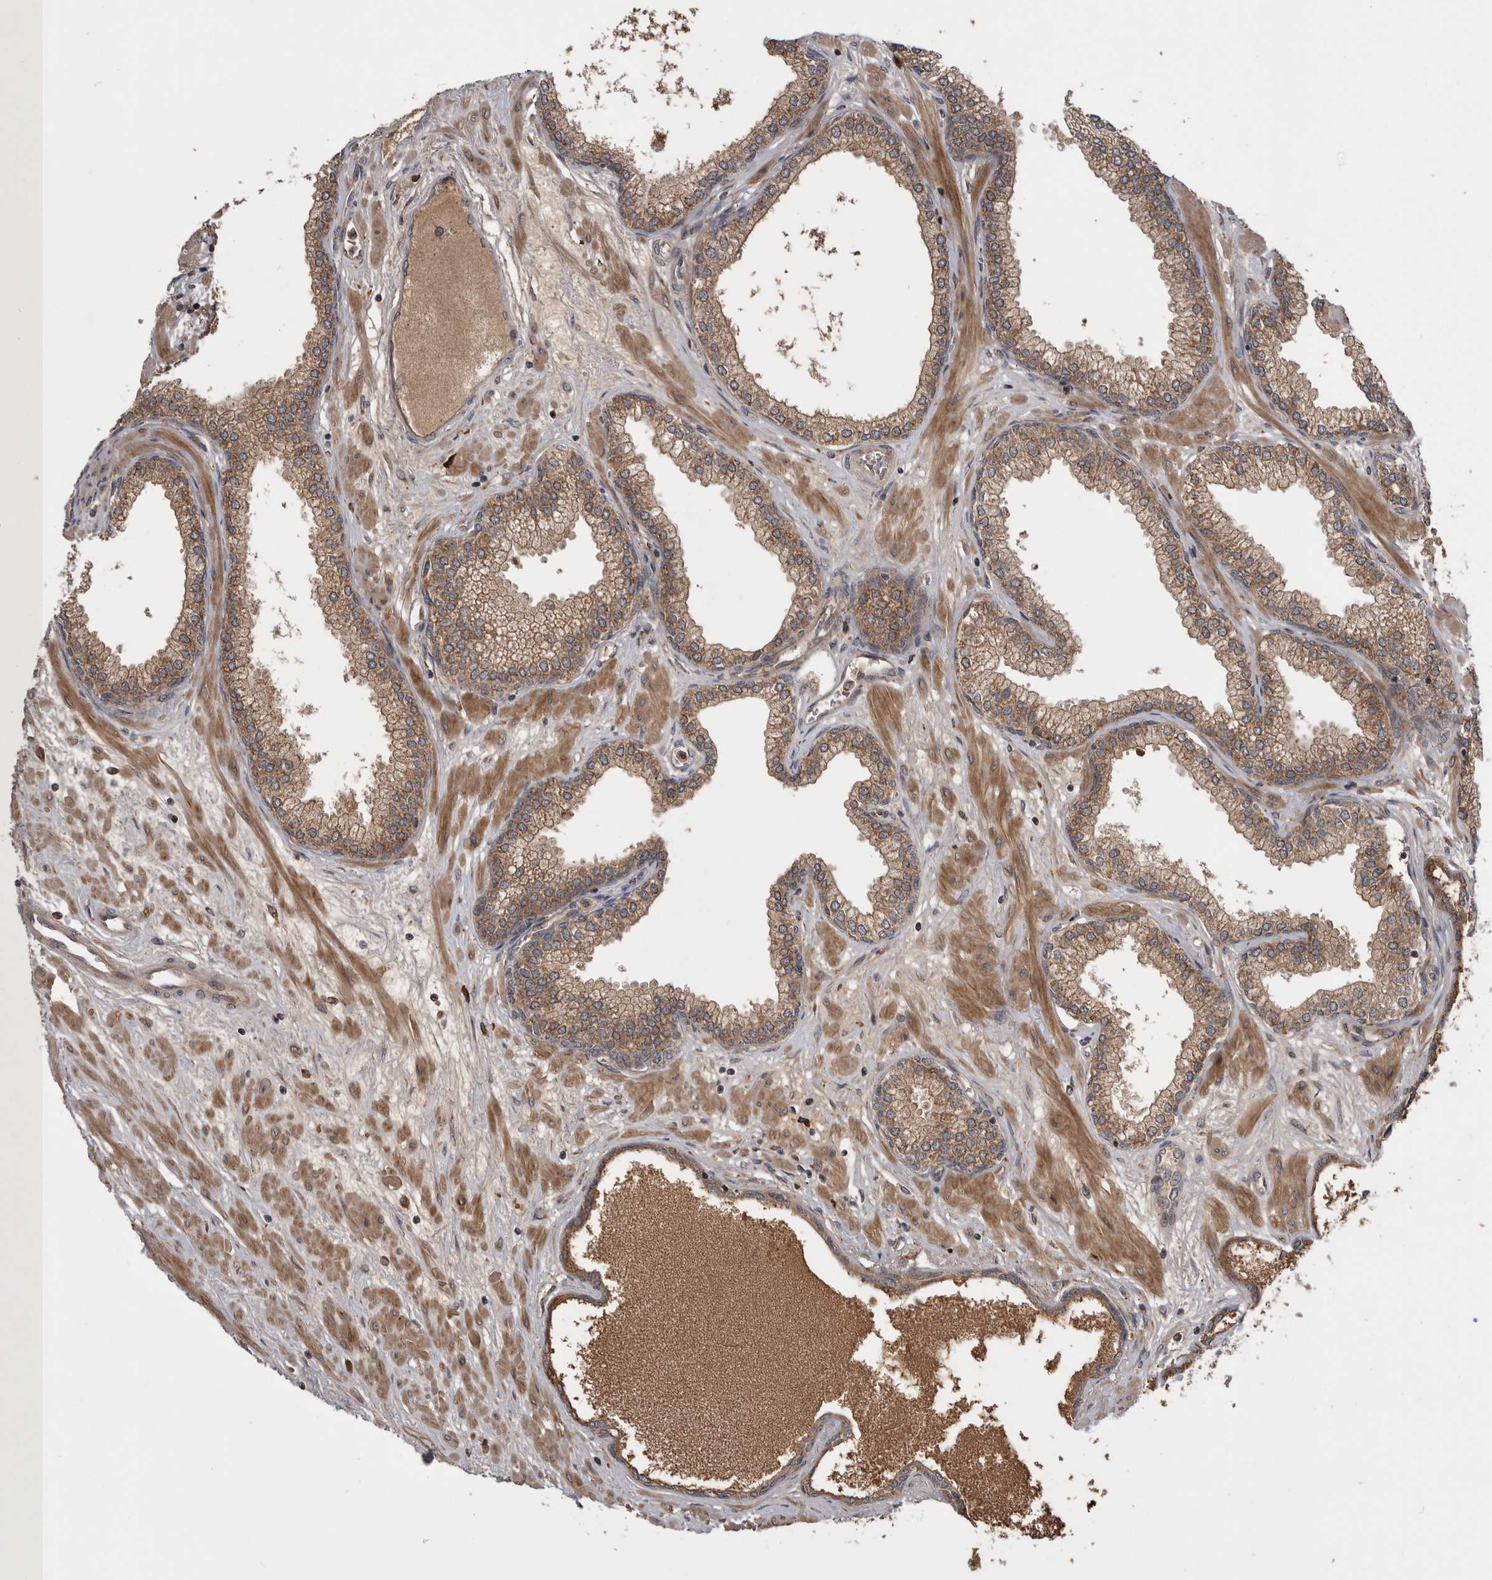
{"staining": {"intensity": "moderate", "quantity": ">75%", "location": "cytoplasmic/membranous"}, "tissue": "prostate", "cell_type": "Glandular cells", "image_type": "normal", "snomed": [{"axis": "morphology", "description": "Normal tissue, NOS"}, {"axis": "morphology", "description": "Urothelial carcinoma, Low grade"}, {"axis": "topography", "description": "Urinary bladder"}, {"axis": "topography", "description": "Prostate"}], "caption": "The image shows immunohistochemical staining of normal prostate. There is moderate cytoplasmic/membranous expression is seen in about >75% of glandular cells. (DAB IHC, brown staining for protein, blue staining for nuclei).", "gene": "RAB3GAP2", "patient": {"sex": "male", "age": 60}}